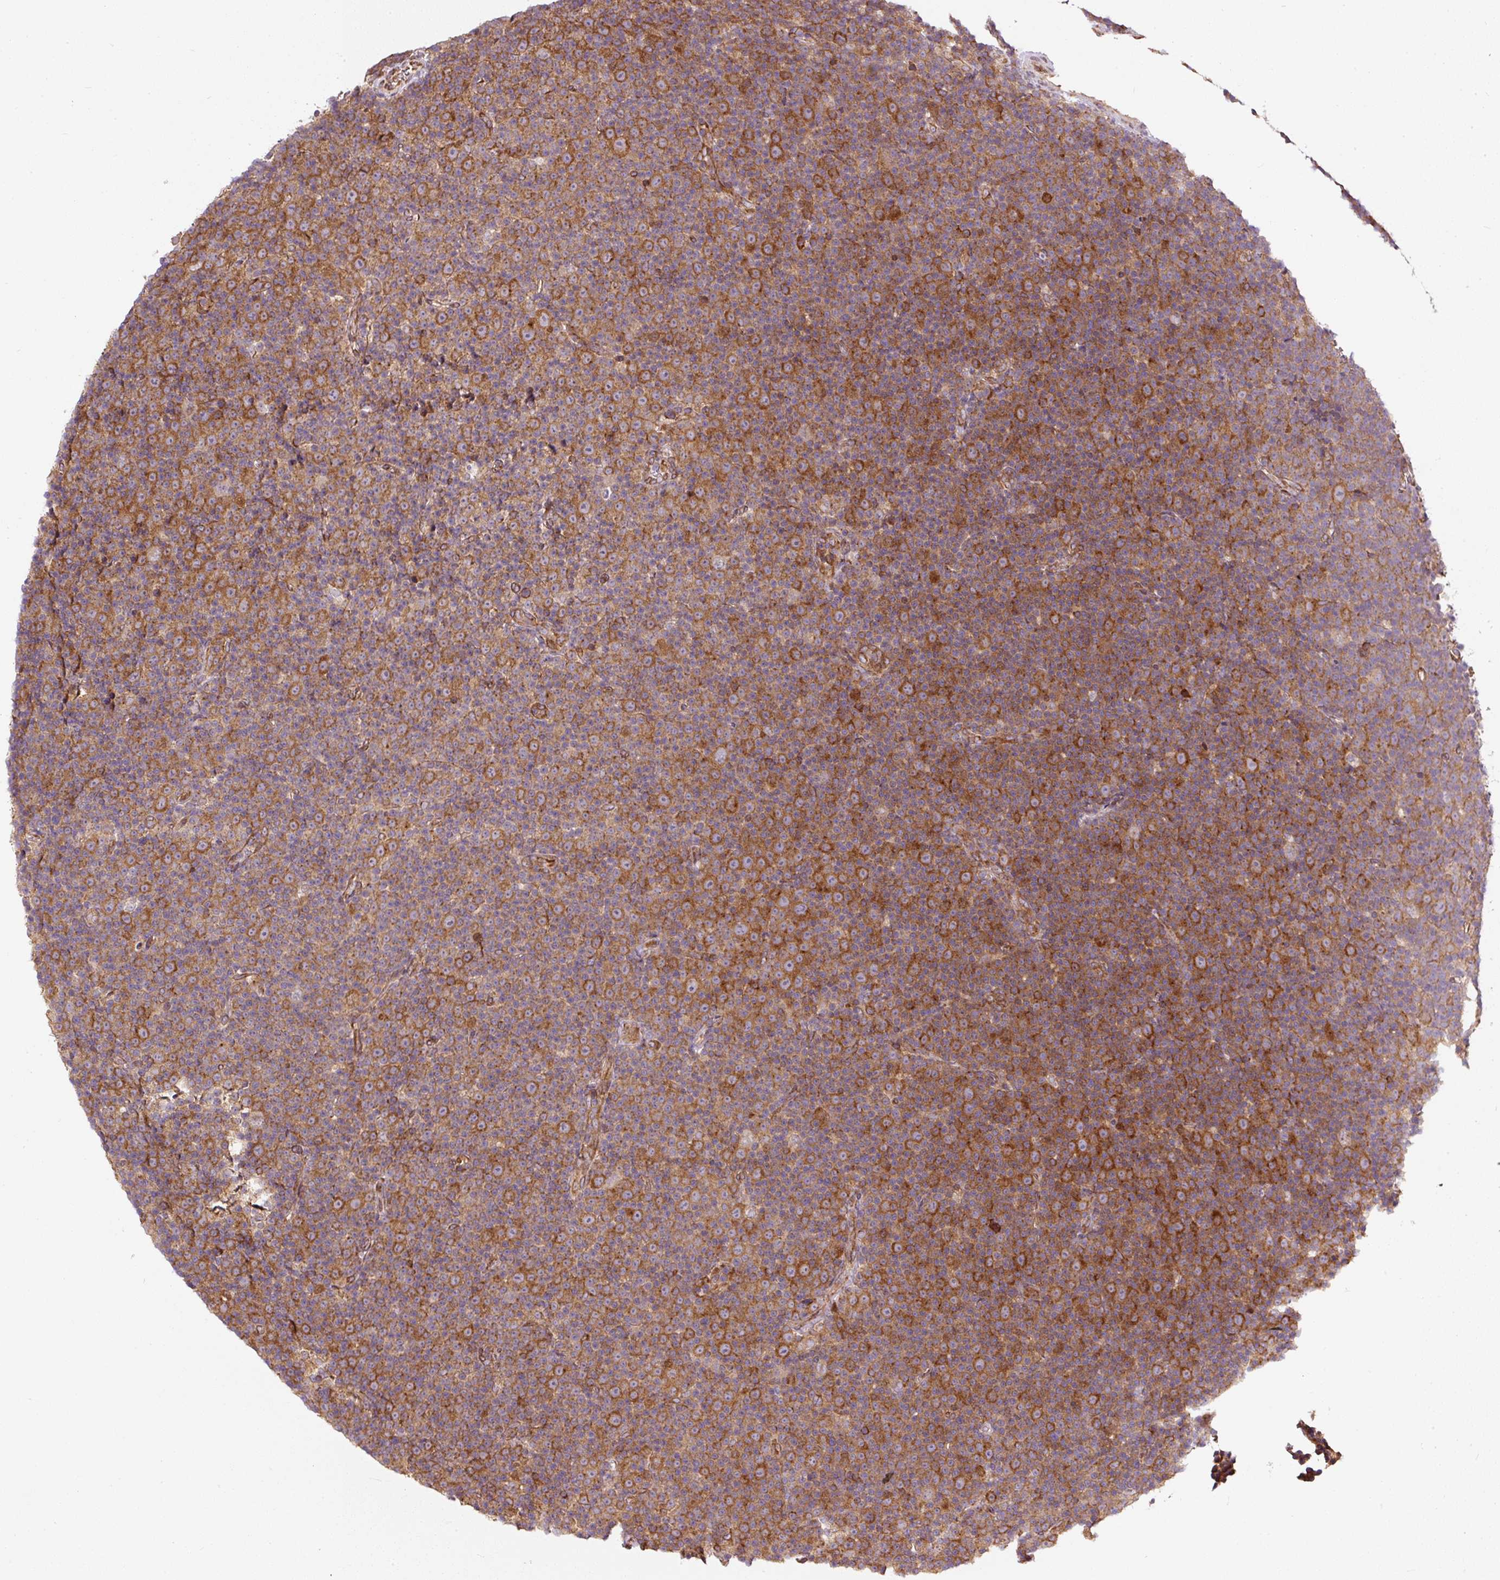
{"staining": {"intensity": "moderate", "quantity": ">75%", "location": "cytoplasmic/membranous"}, "tissue": "lymphoma", "cell_type": "Tumor cells", "image_type": "cancer", "snomed": [{"axis": "morphology", "description": "Malignant lymphoma, non-Hodgkin's type, Low grade"}, {"axis": "topography", "description": "Lymph node"}], "caption": "Protein staining reveals moderate cytoplasmic/membranous expression in approximately >75% of tumor cells in low-grade malignant lymphoma, non-Hodgkin's type.", "gene": "KDM4E", "patient": {"sex": "female", "age": 67}}